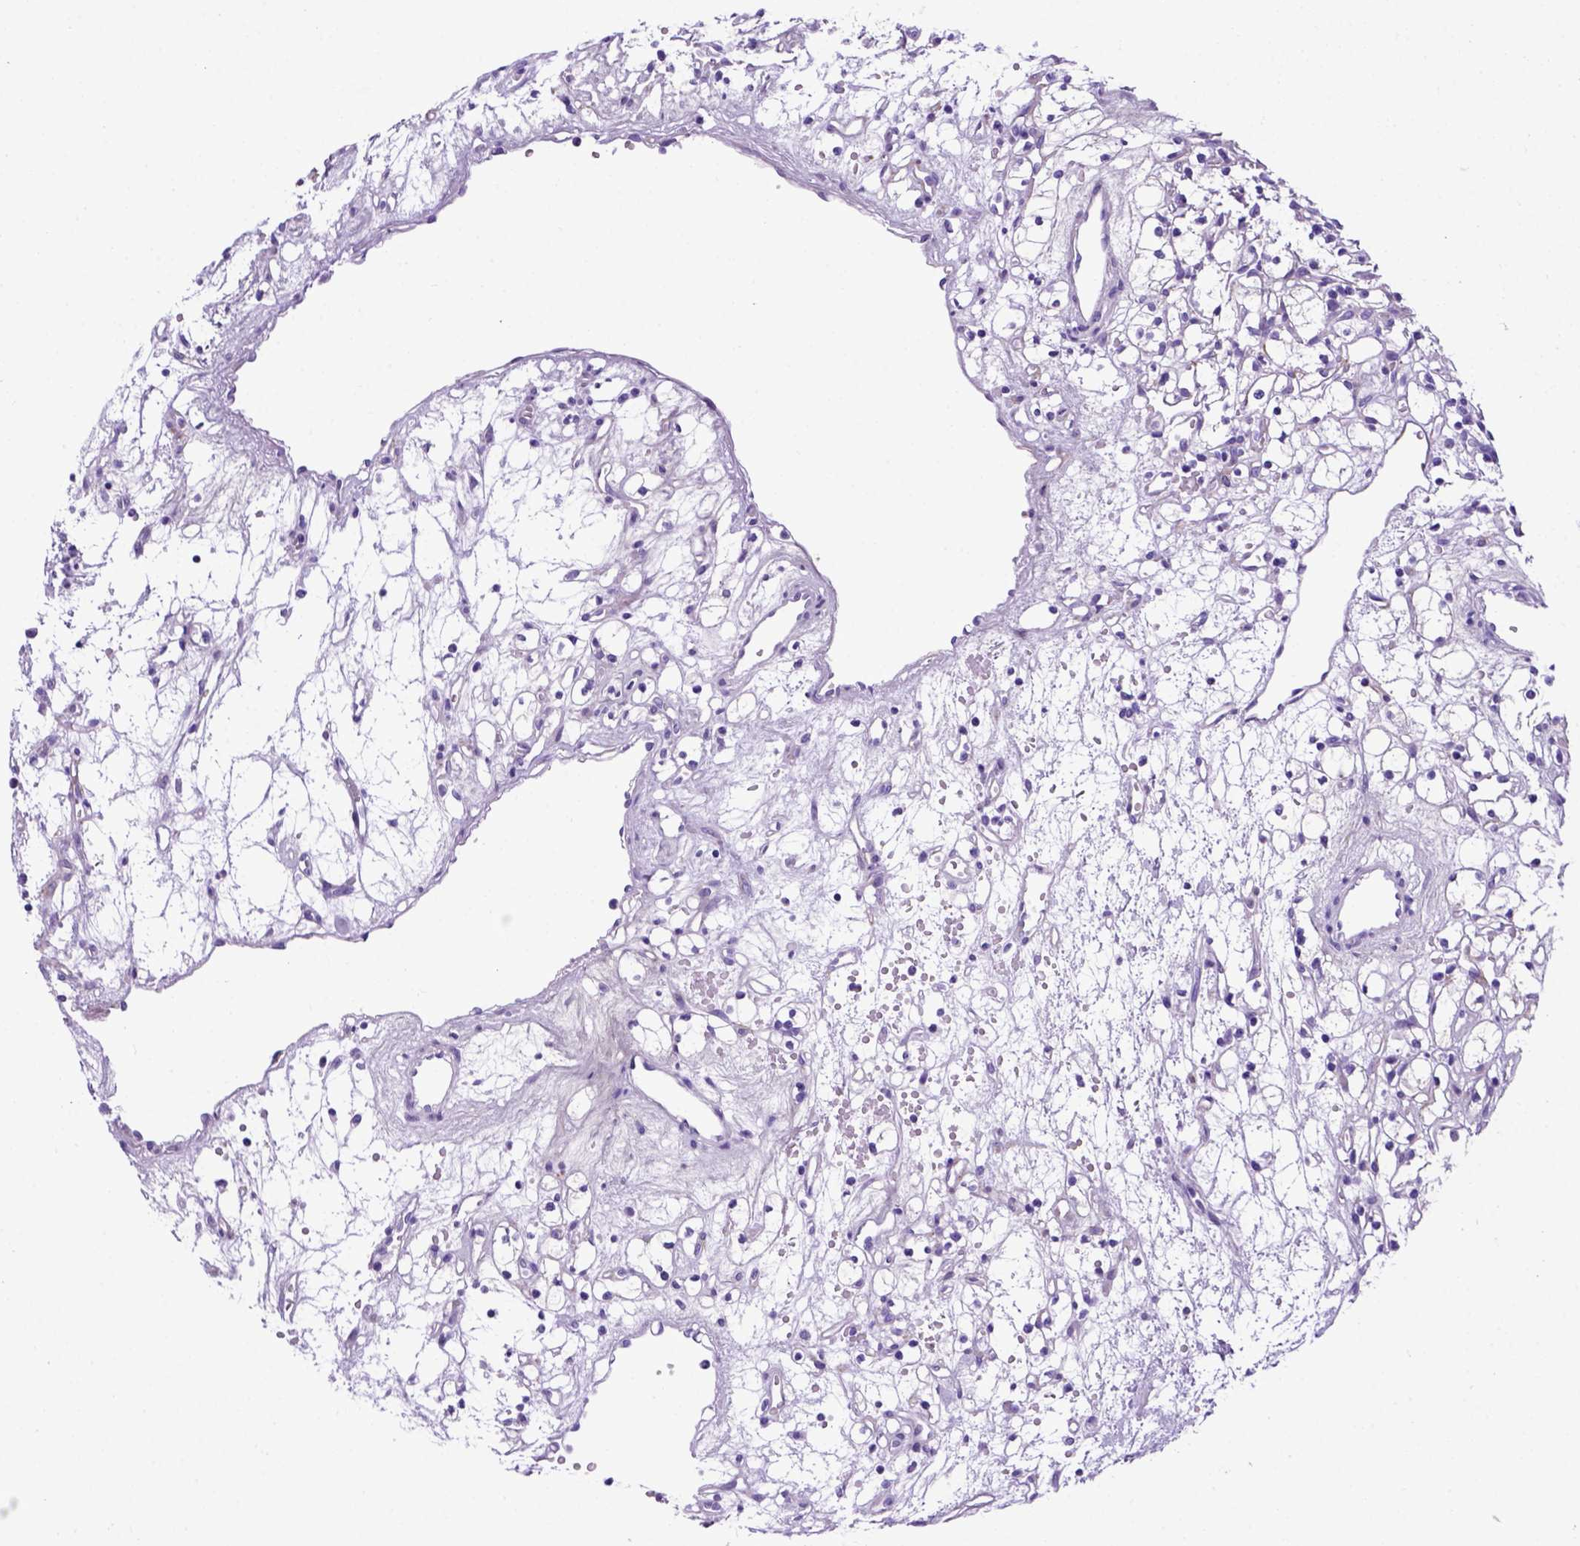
{"staining": {"intensity": "negative", "quantity": "none", "location": "none"}, "tissue": "renal cancer", "cell_type": "Tumor cells", "image_type": "cancer", "snomed": [{"axis": "morphology", "description": "Adenocarcinoma, NOS"}, {"axis": "topography", "description": "Kidney"}], "caption": "High power microscopy image of an immunohistochemistry histopathology image of renal adenocarcinoma, revealing no significant expression in tumor cells.", "gene": "ADAM12", "patient": {"sex": "female", "age": 59}}